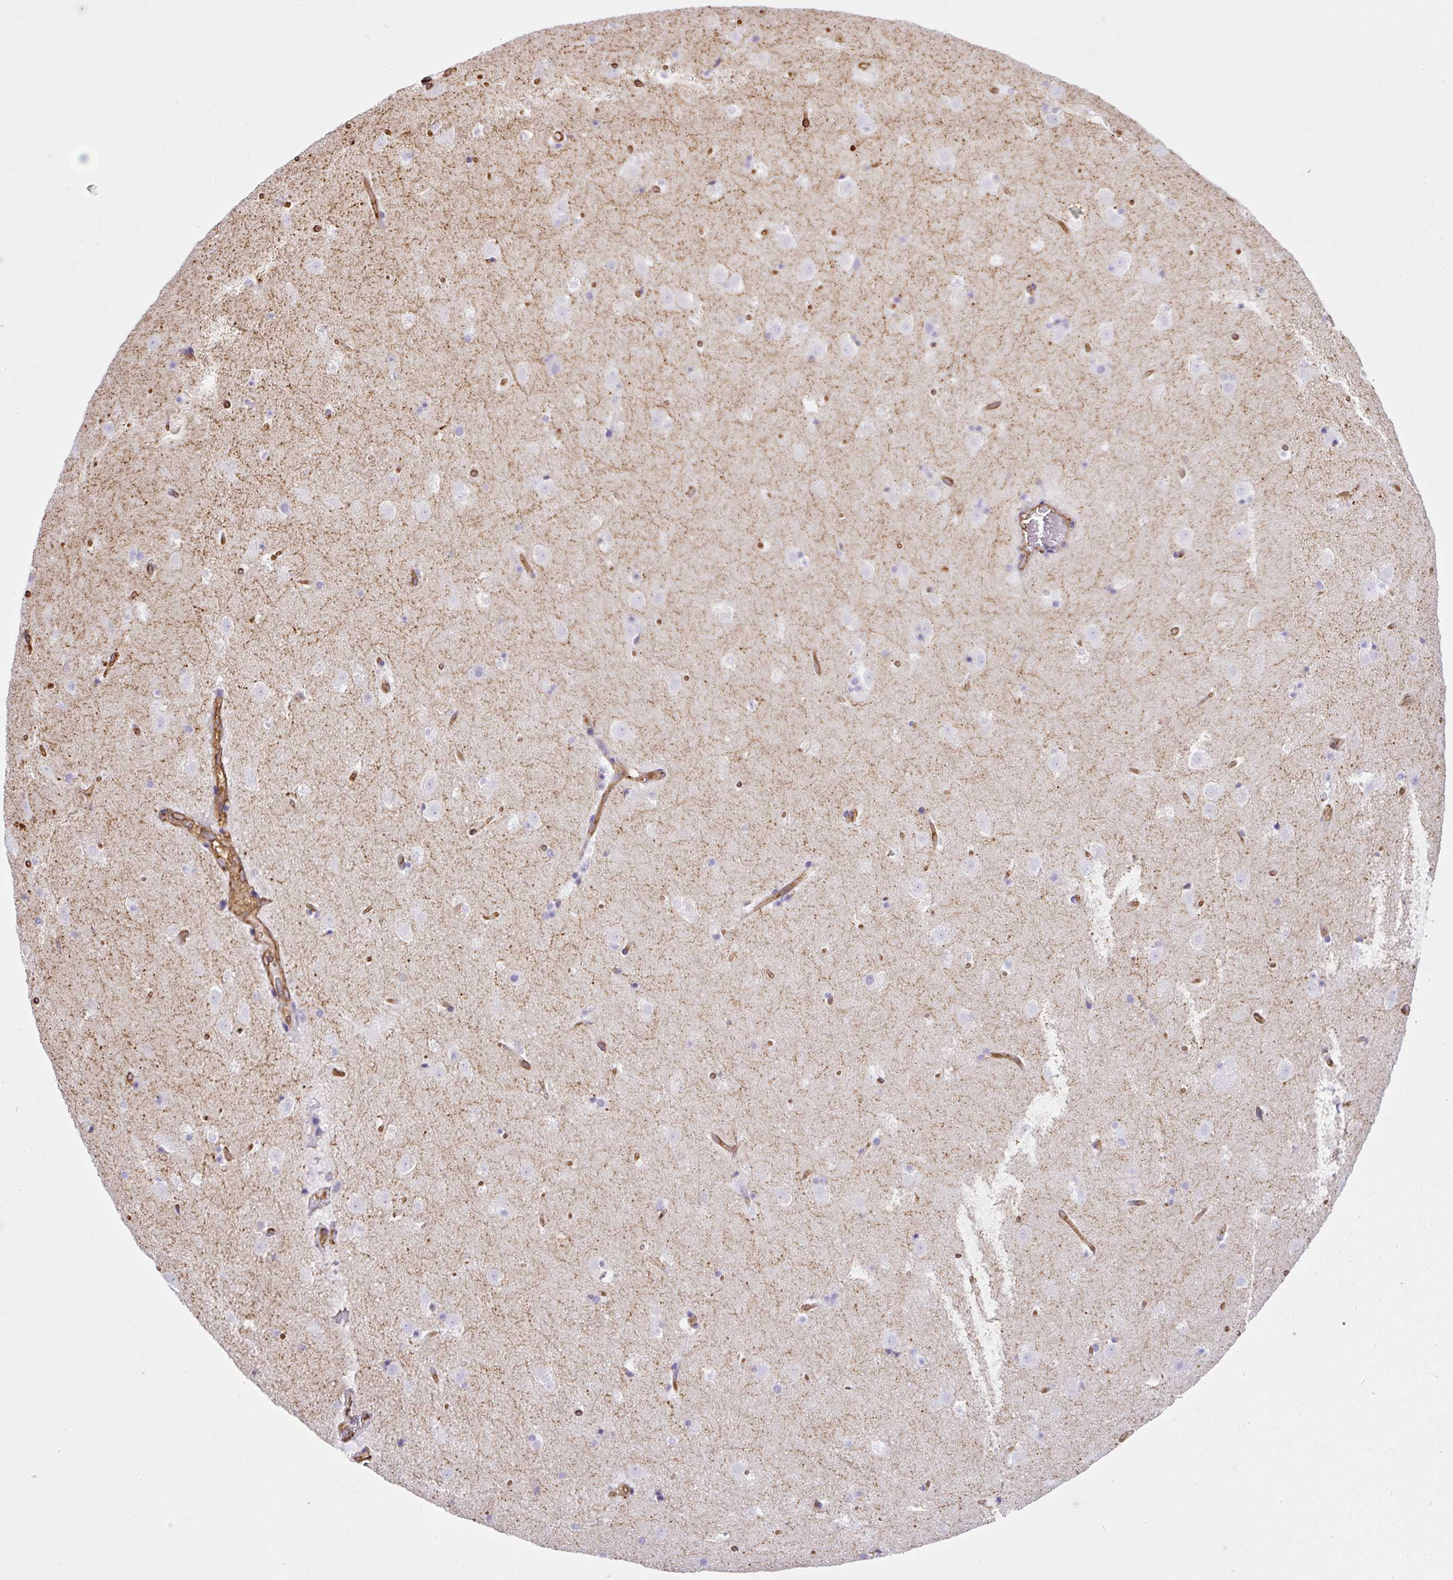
{"staining": {"intensity": "negative", "quantity": "none", "location": "none"}, "tissue": "caudate", "cell_type": "Glial cells", "image_type": "normal", "snomed": [{"axis": "morphology", "description": "Normal tissue, NOS"}, {"axis": "topography", "description": "Lateral ventricle wall"}], "caption": "The image reveals no staining of glial cells in benign caudate. Brightfield microscopy of immunohistochemistry (IHC) stained with DAB (brown) and hematoxylin (blue), captured at high magnification.", "gene": "MAGEB5", "patient": {"sex": "male", "age": 37}}